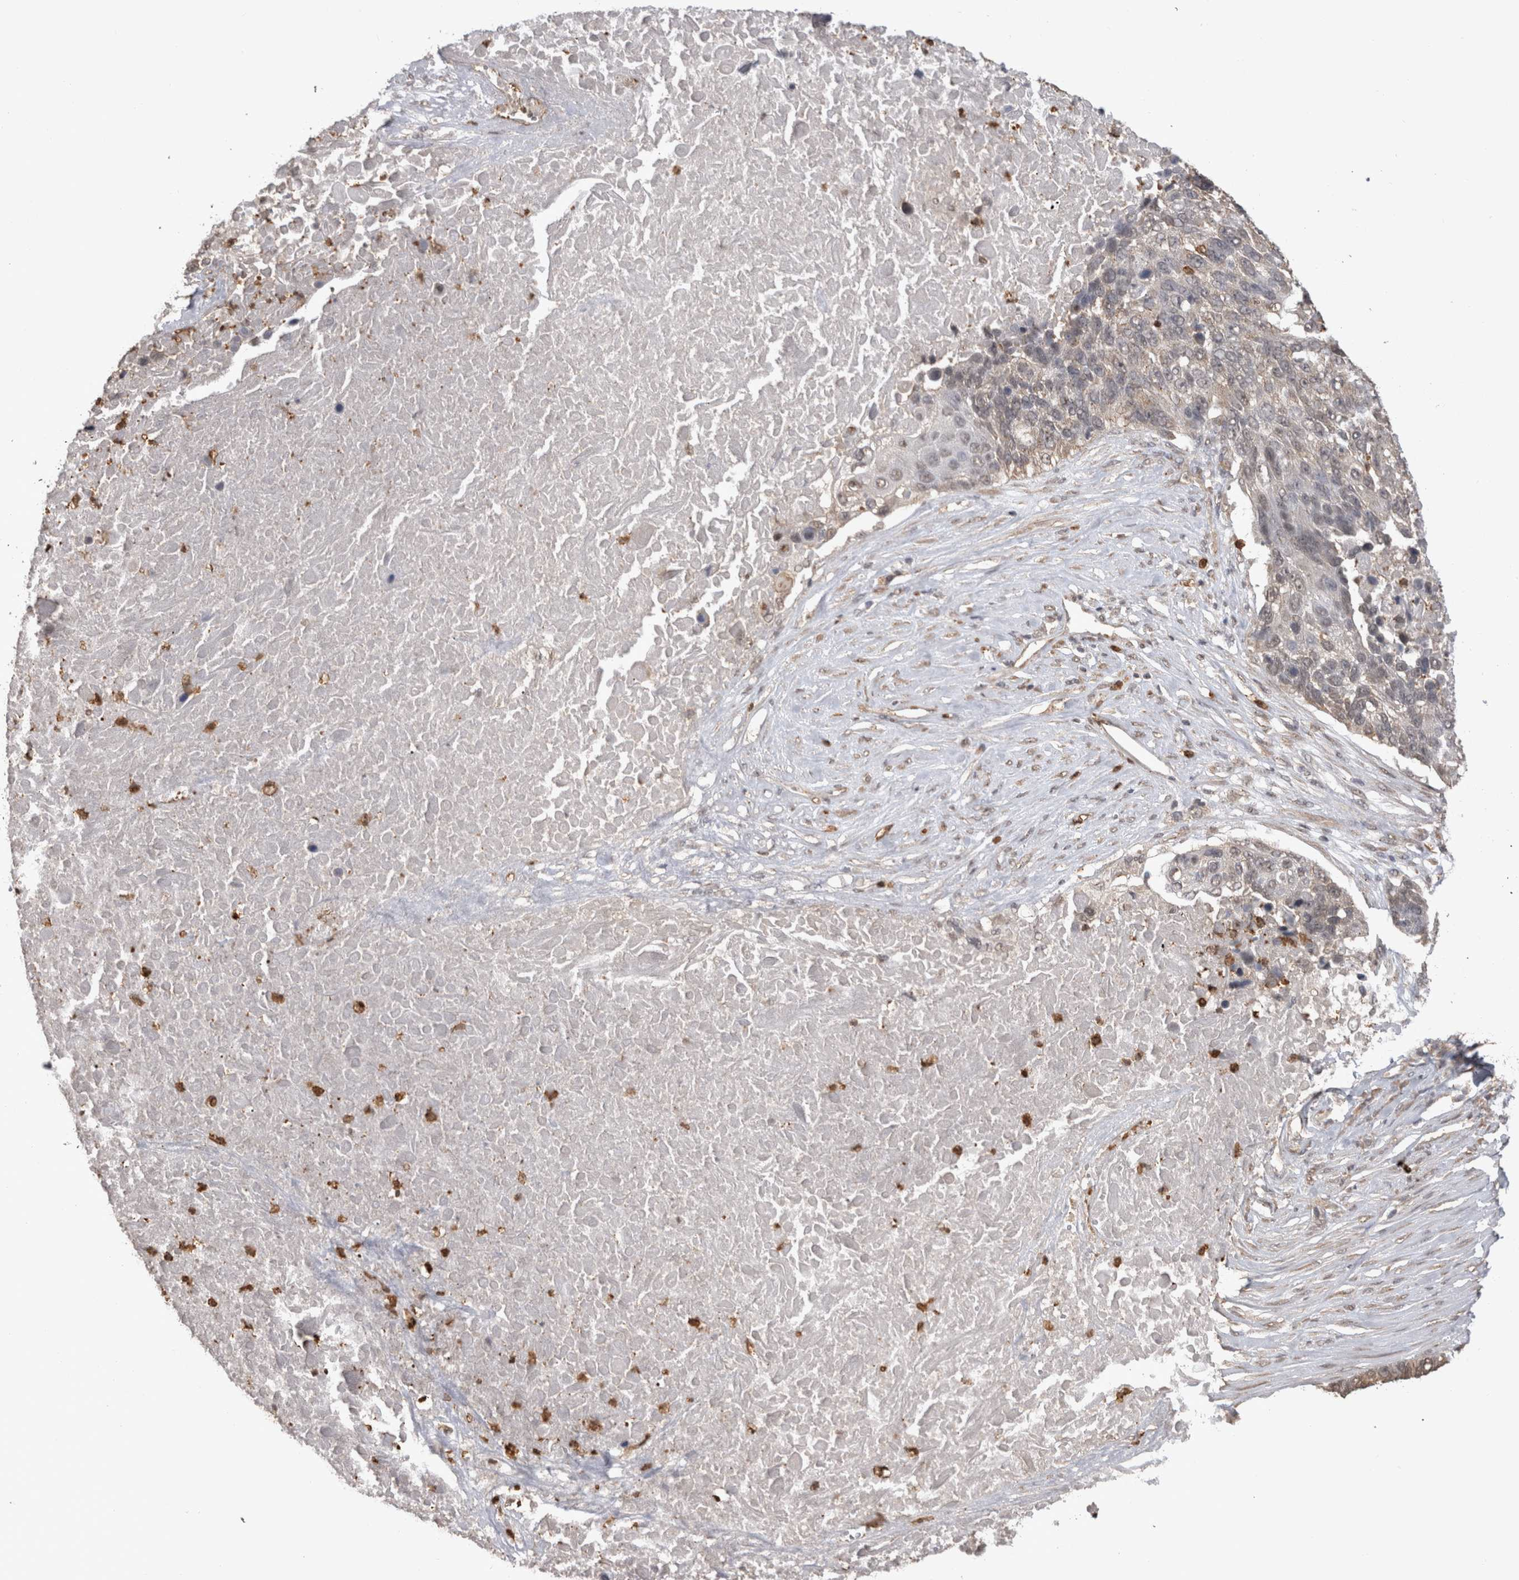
{"staining": {"intensity": "negative", "quantity": "none", "location": "none"}, "tissue": "lung cancer", "cell_type": "Tumor cells", "image_type": "cancer", "snomed": [{"axis": "morphology", "description": "Squamous cell carcinoma, NOS"}, {"axis": "topography", "description": "Lung"}], "caption": "Tumor cells are negative for brown protein staining in lung cancer (squamous cell carcinoma).", "gene": "PAK4", "patient": {"sex": "male", "age": 66}}